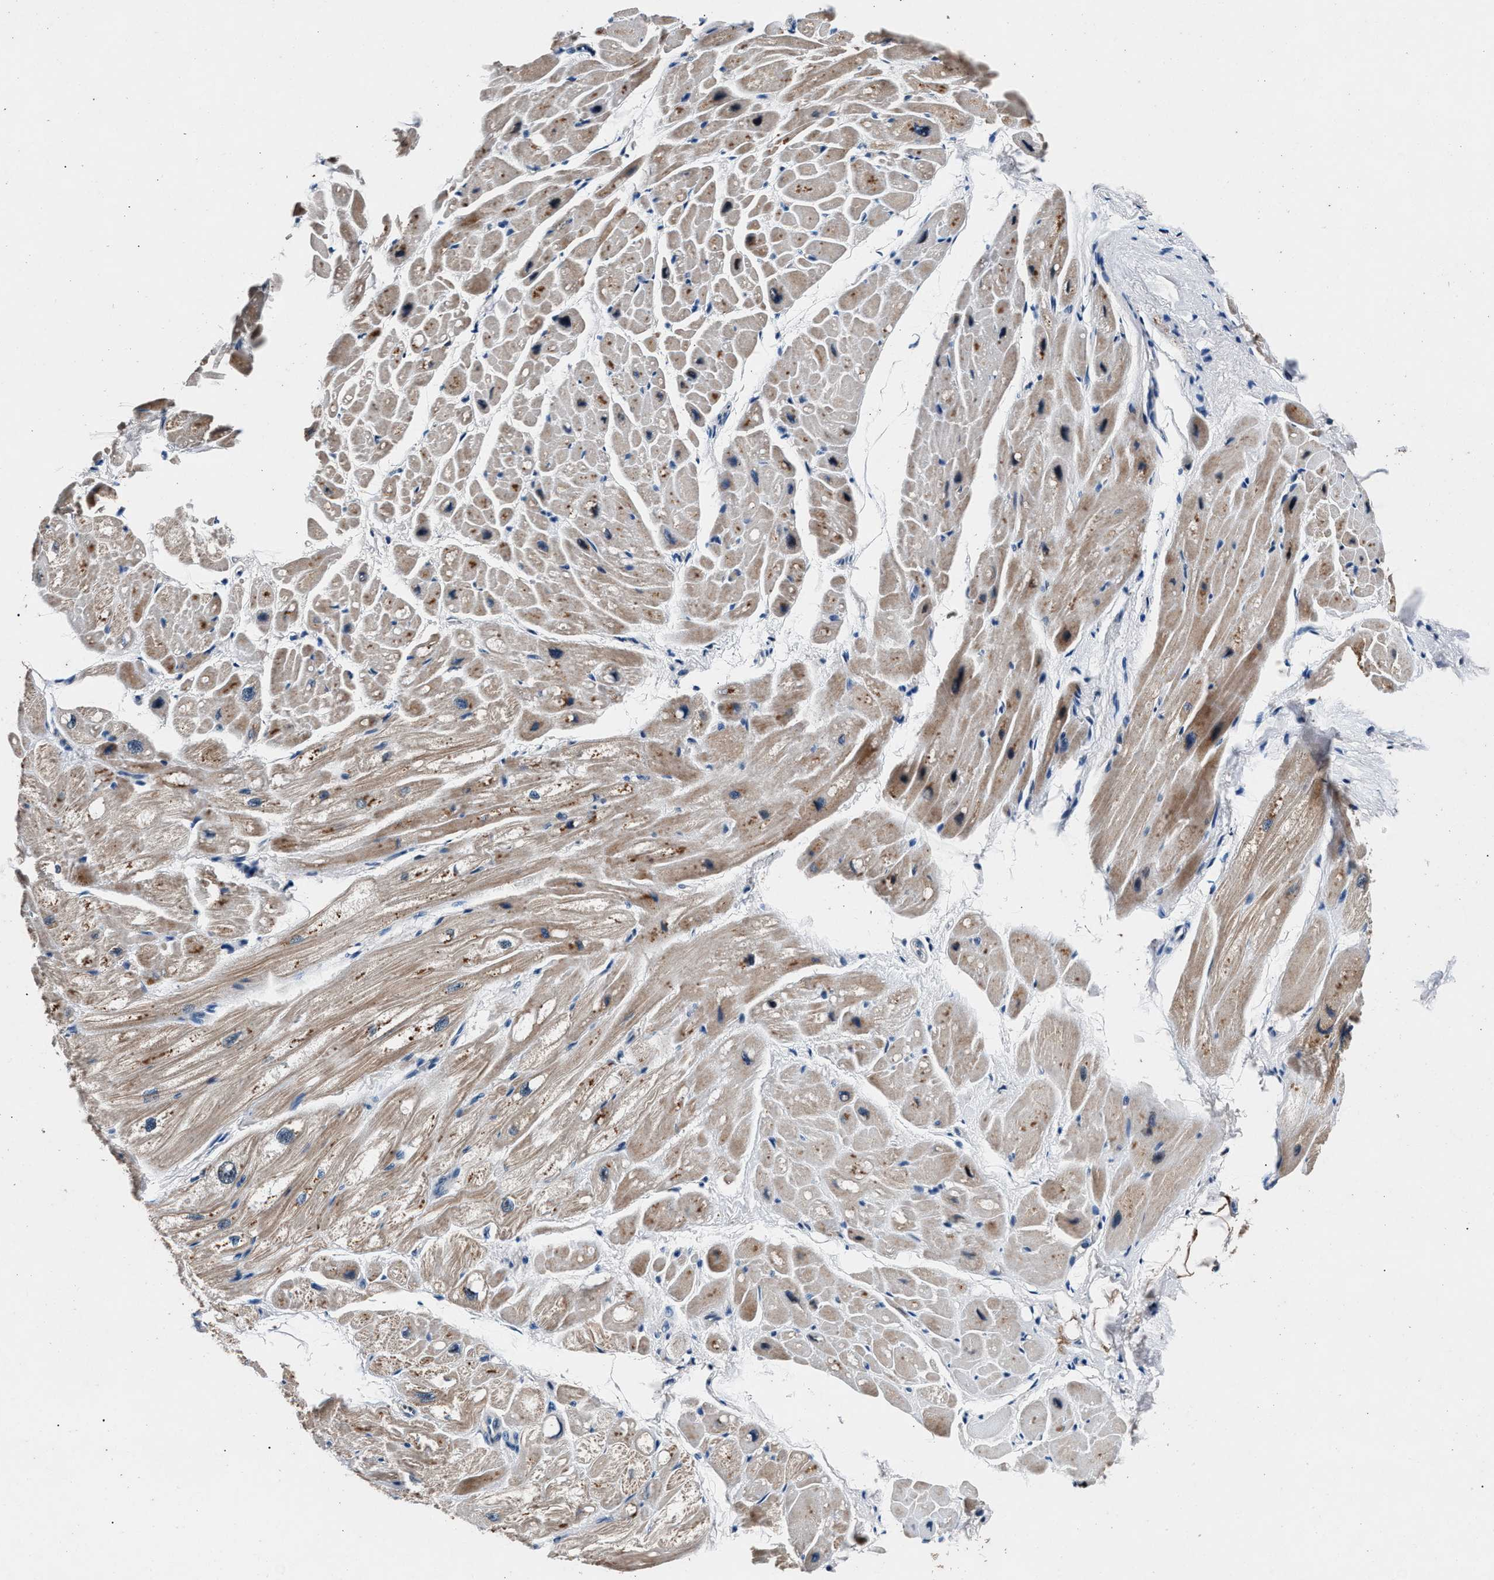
{"staining": {"intensity": "moderate", "quantity": "25%-75%", "location": "cytoplasmic/membranous"}, "tissue": "heart muscle", "cell_type": "Cardiomyocytes", "image_type": "normal", "snomed": [{"axis": "morphology", "description": "Normal tissue, NOS"}, {"axis": "topography", "description": "Heart"}], "caption": "Cardiomyocytes show medium levels of moderate cytoplasmic/membranous positivity in approximately 25%-75% of cells in benign human heart muscle. (DAB (3,3'-diaminobenzidine) IHC, brown staining for protein, blue staining for nuclei).", "gene": "DENND6B", "patient": {"sex": "male", "age": 49}}